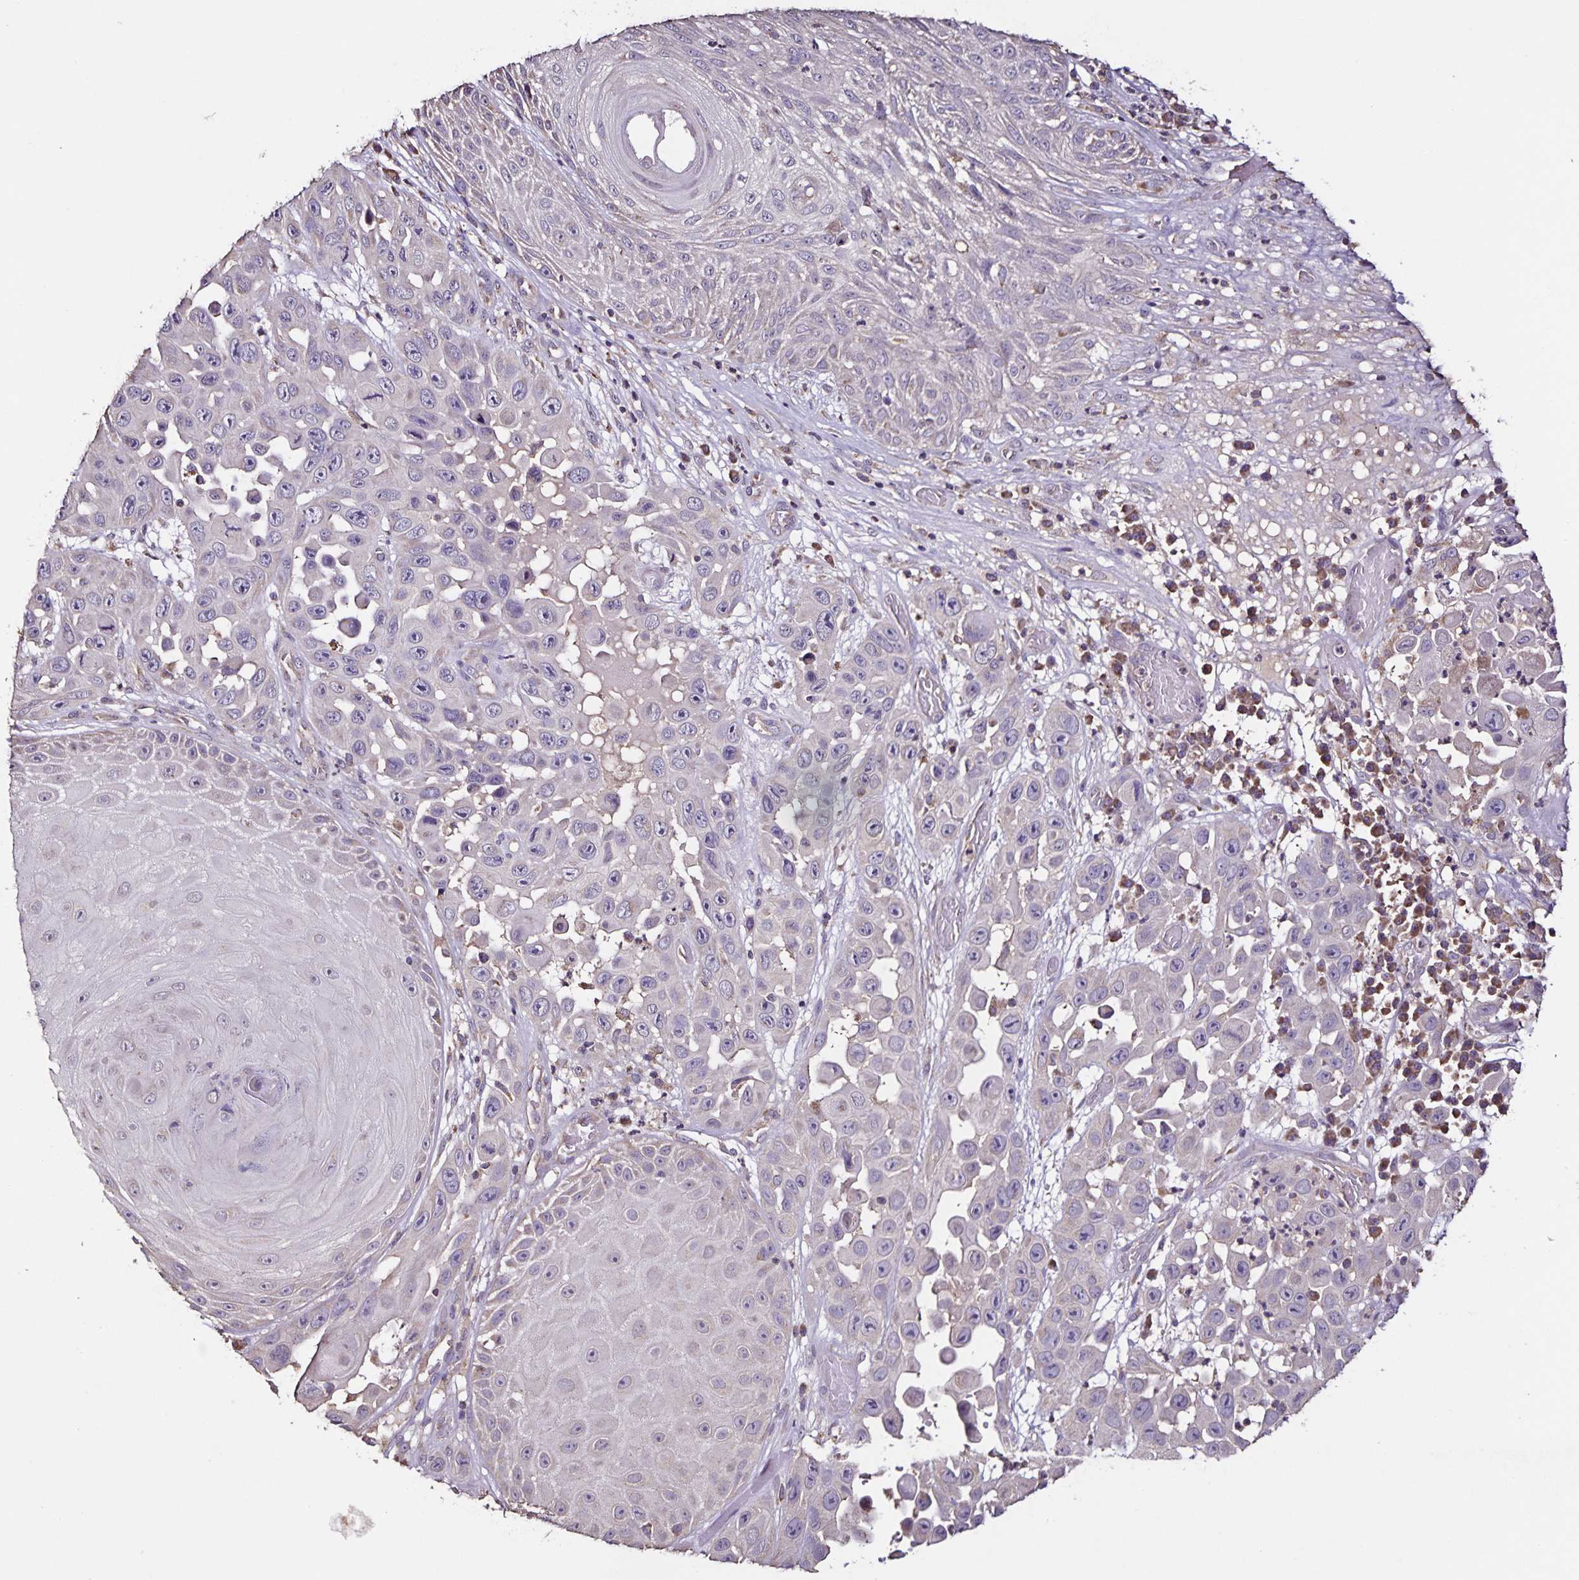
{"staining": {"intensity": "negative", "quantity": "none", "location": "none"}, "tissue": "skin cancer", "cell_type": "Tumor cells", "image_type": "cancer", "snomed": [{"axis": "morphology", "description": "Squamous cell carcinoma, NOS"}, {"axis": "topography", "description": "Skin"}], "caption": "Immunohistochemistry of skin cancer (squamous cell carcinoma) exhibits no positivity in tumor cells.", "gene": "MAN1A1", "patient": {"sex": "male", "age": 81}}